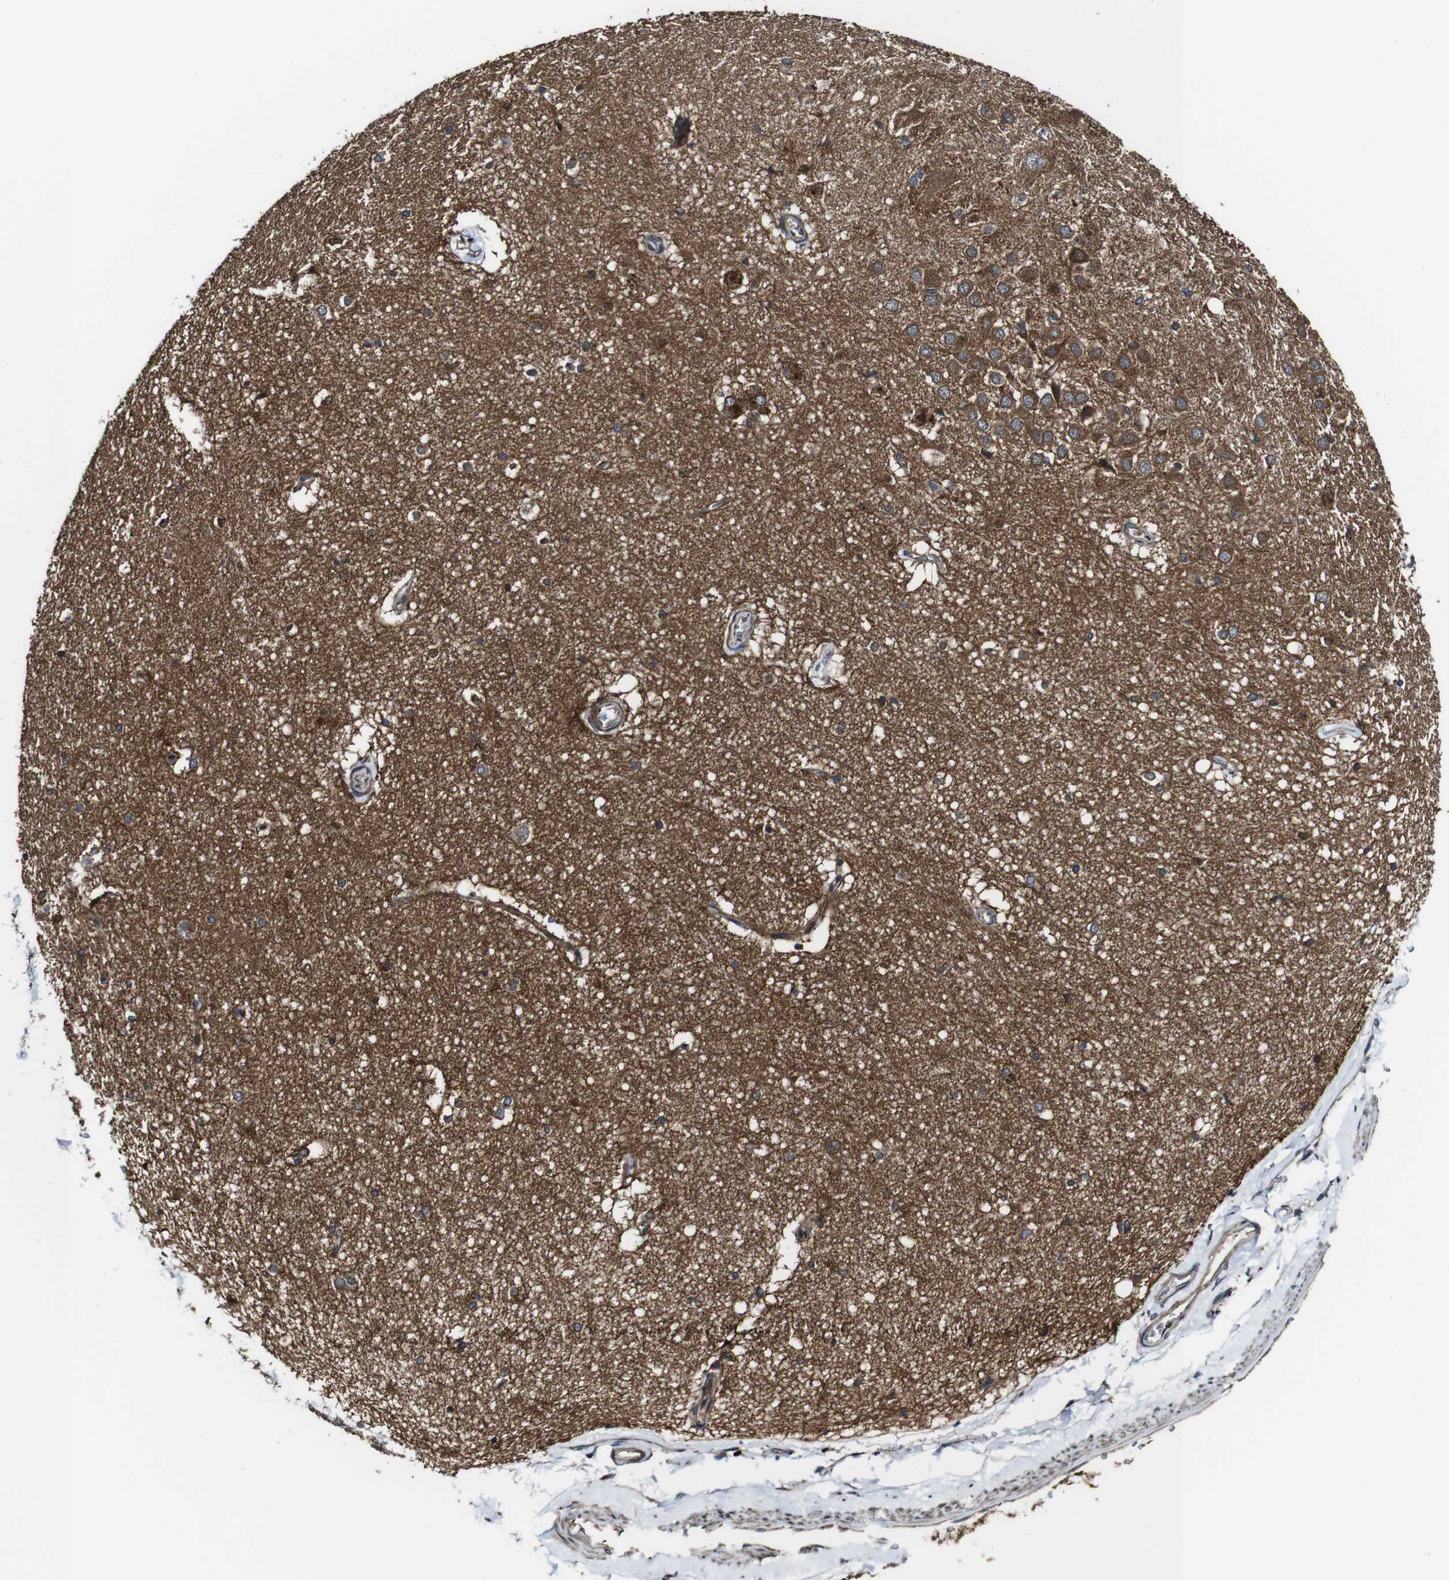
{"staining": {"intensity": "strong", "quantity": "<25%", "location": "cytoplasmic/membranous"}, "tissue": "hippocampus", "cell_type": "Glial cells", "image_type": "normal", "snomed": [{"axis": "morphology", "description": "Normal tissue, NOS"}, {"axis": "topography", "description": "Hippocampus"}], "caption": "Immunohistochemical staining of benign human hippocampus reveals strong cytoplasmic/membranous protein expression in approximately <25% of glial cells. (DAB = brown stain, brightfield microscopy at high magnification).", "gene": "TNIK", "patient": {"sex": "female", "age": 19}}